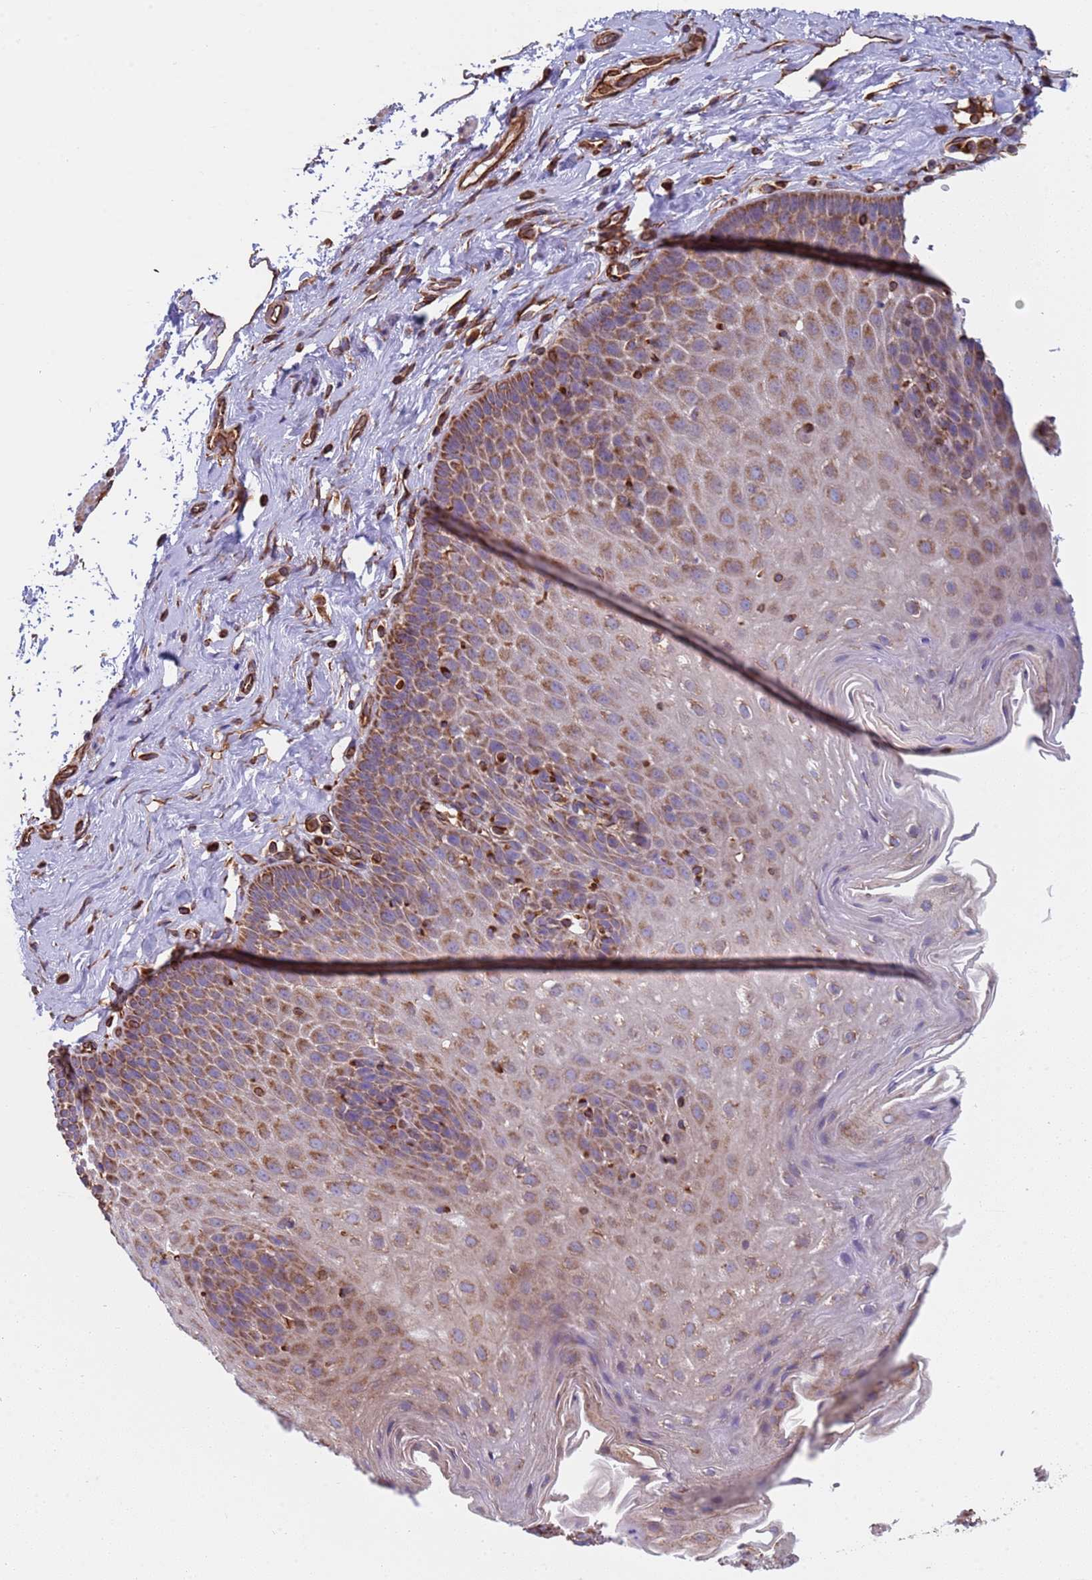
{"staining": {"intensity": "moderate", "quantity": ">75%", "location": "cytoplasmic/membranous"}, "tissue": "esophagus", "cell_type": "Squamous epithelial cells", "image_type": "normal", "snomed": [{"axis": "morphology", "description": "Normal tissue, NOS"}, {"axis": "topography", "description": "Esophagus"}], "caption": "Approximately >75% of squamous epithelial cells in normal human esophagus demonstrate moderate cytoplasmic/membranous protein expression as visualized by brown immunohistochemical staining.", "gene": "NUDT12", "patient": {"sex": "female", "age": 61}}